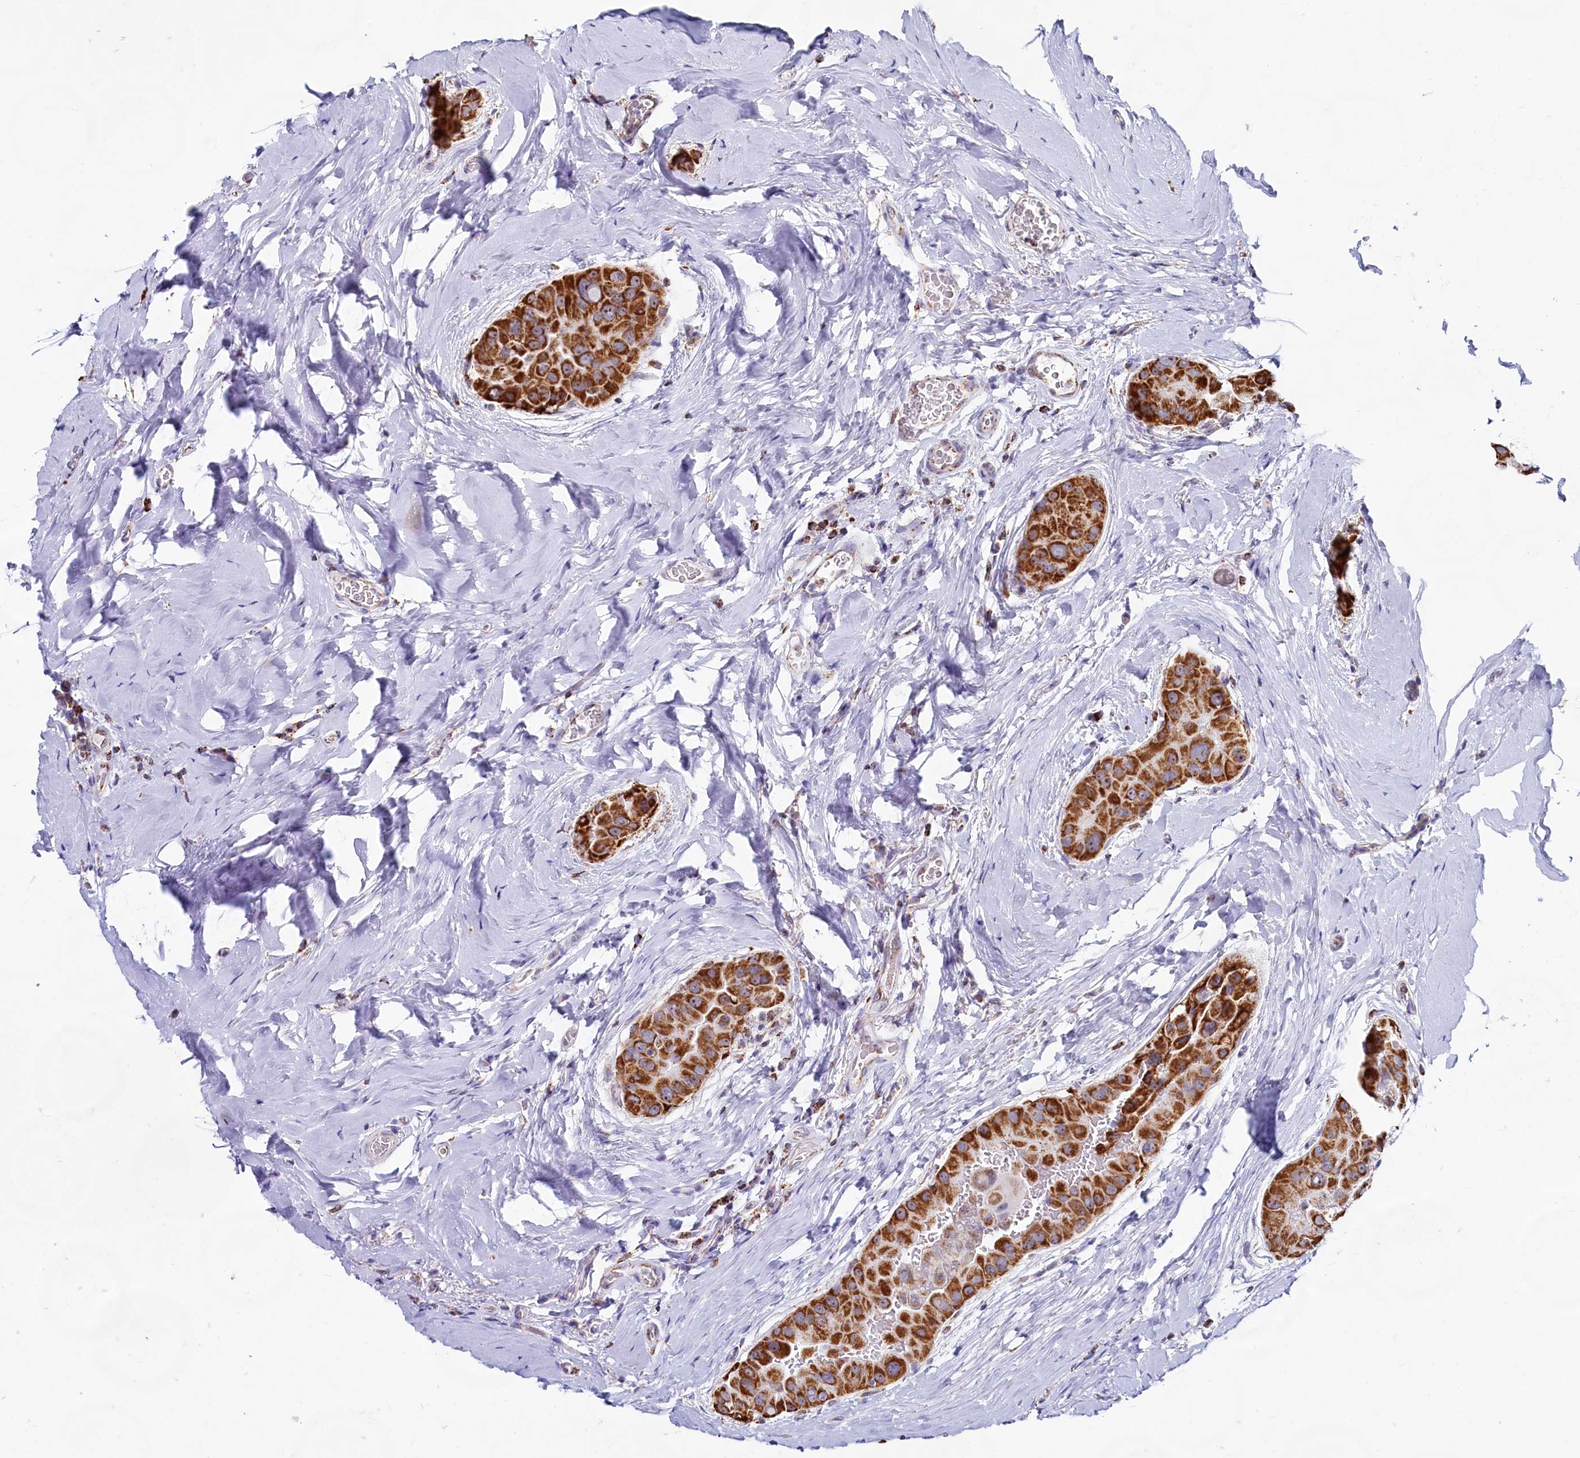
{"staining": {"intensity": "strong", "quantity": ">75%", "location": "cytoplasmic/membranous"}, "tissue": "thyroid cancer", "cell_type": "Tumor cells", "image_type": "cancer", "snomed": [{"axis": "morphology", "description": "Papillary adenocarcinoma, NOS"}, {"axis": "topography", "description": "Thyroid gland"}], "caption": "Immunohistochemistry (IHC) histopathology image of papillary adenocarcinoma (thyroid) stained for a protein (brown), which demonstrates high levels of strong cytoplasmic/membranous positivity in about >75% of tumor cells.", "gene": "C1D", "patient": {"sex": "male", "age": 33}}